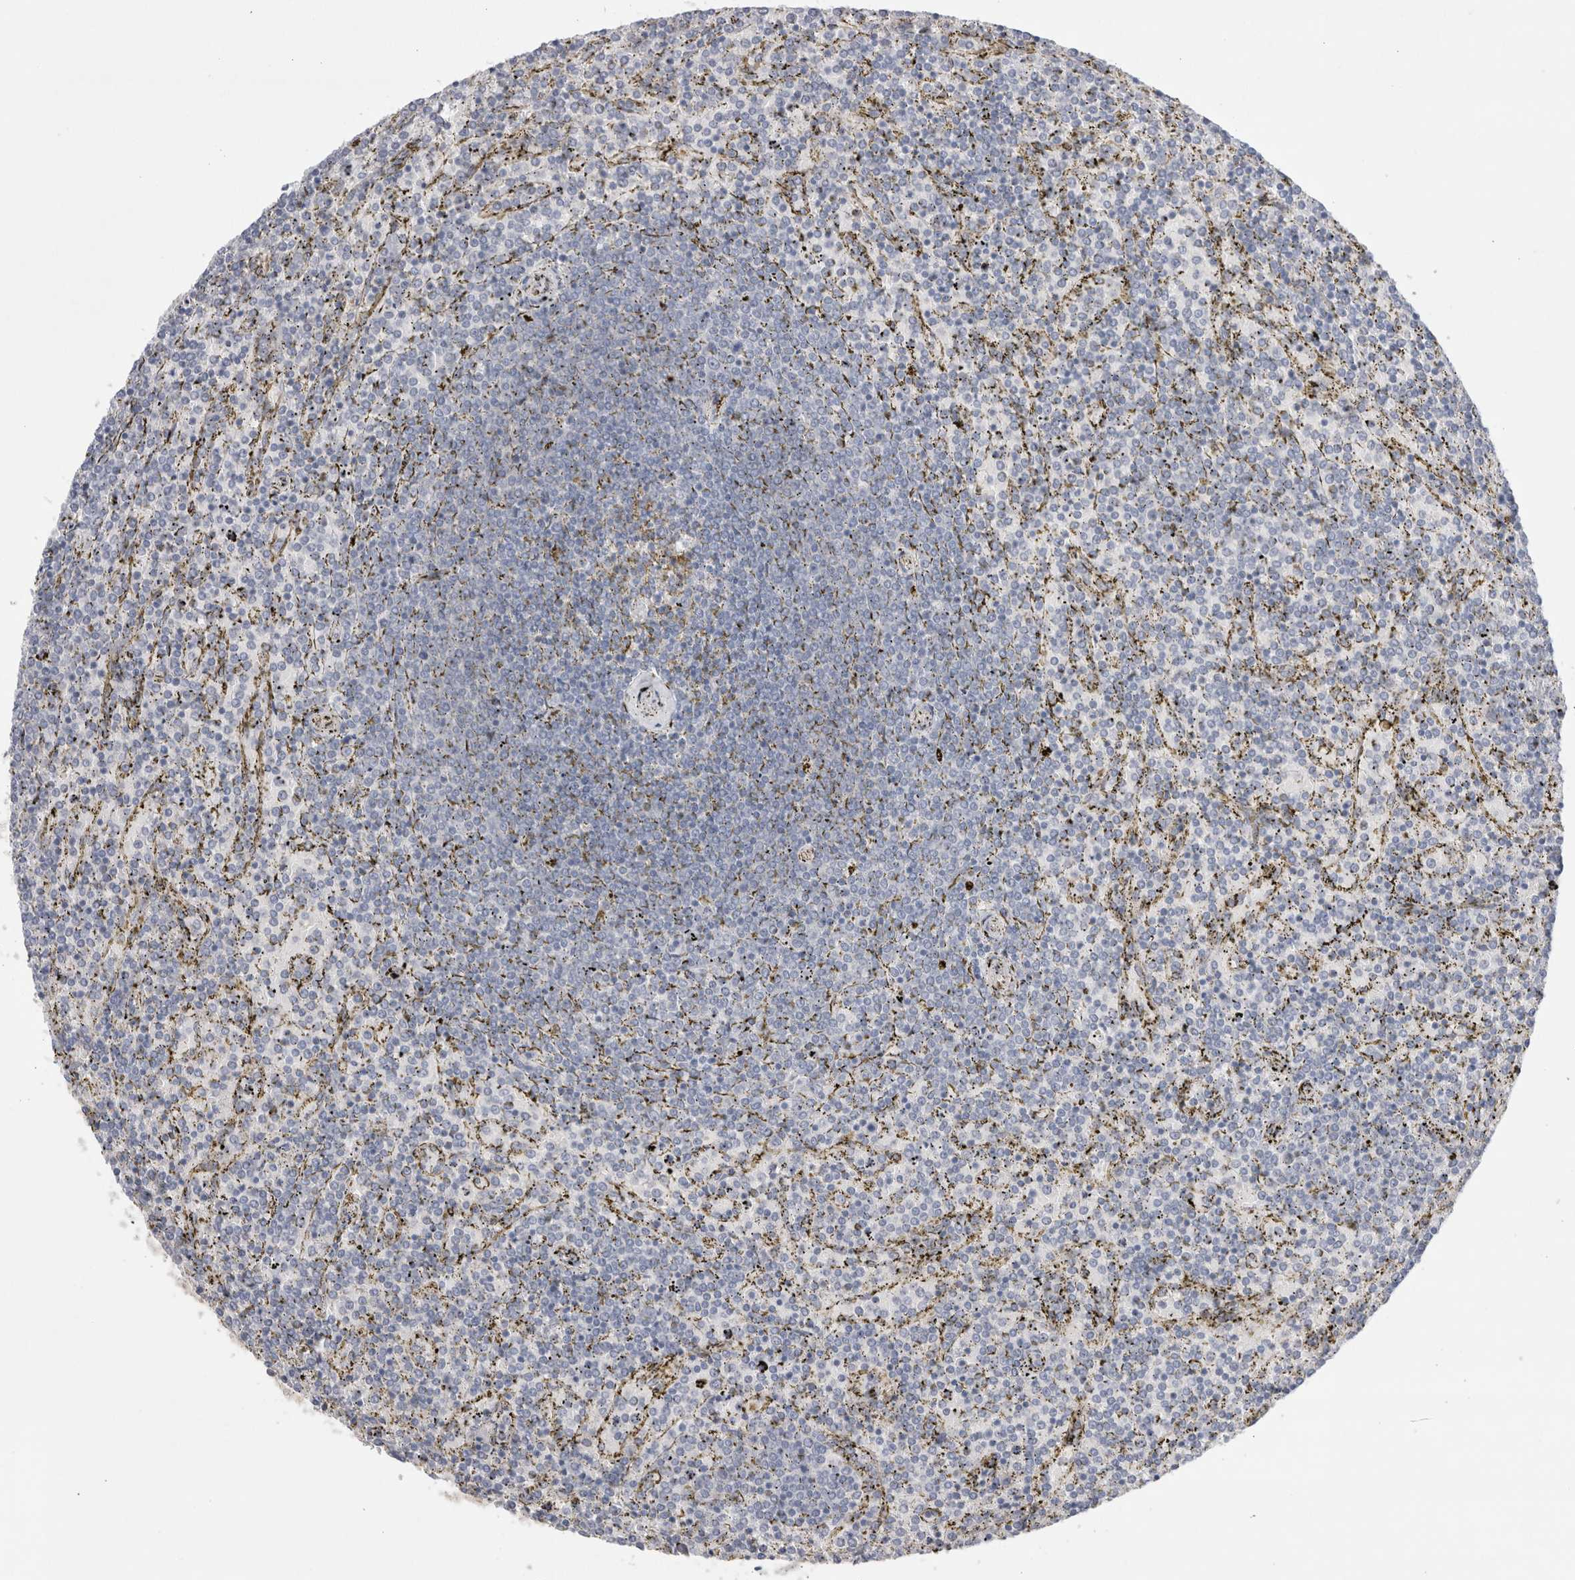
{"staining": {"intensity": "negative", "quantity": "none", "location": "none"}, "tissue": "lymphoma", "cell_type": "Tumor cells", "image_type": "cancer", "snomed": [{"axis": "morphology", "description": "Malignant lymphoma, non-Hodgkin's type, Low grade"}, {"axis": "topography", "description": "Spleen"}], "caption": "A histopathology image of lymphoma stained for a protein exhibits no brown staining in tumor cells.", "gene": "WIPF2", "patient": {"sex": "female", "age": 77}}